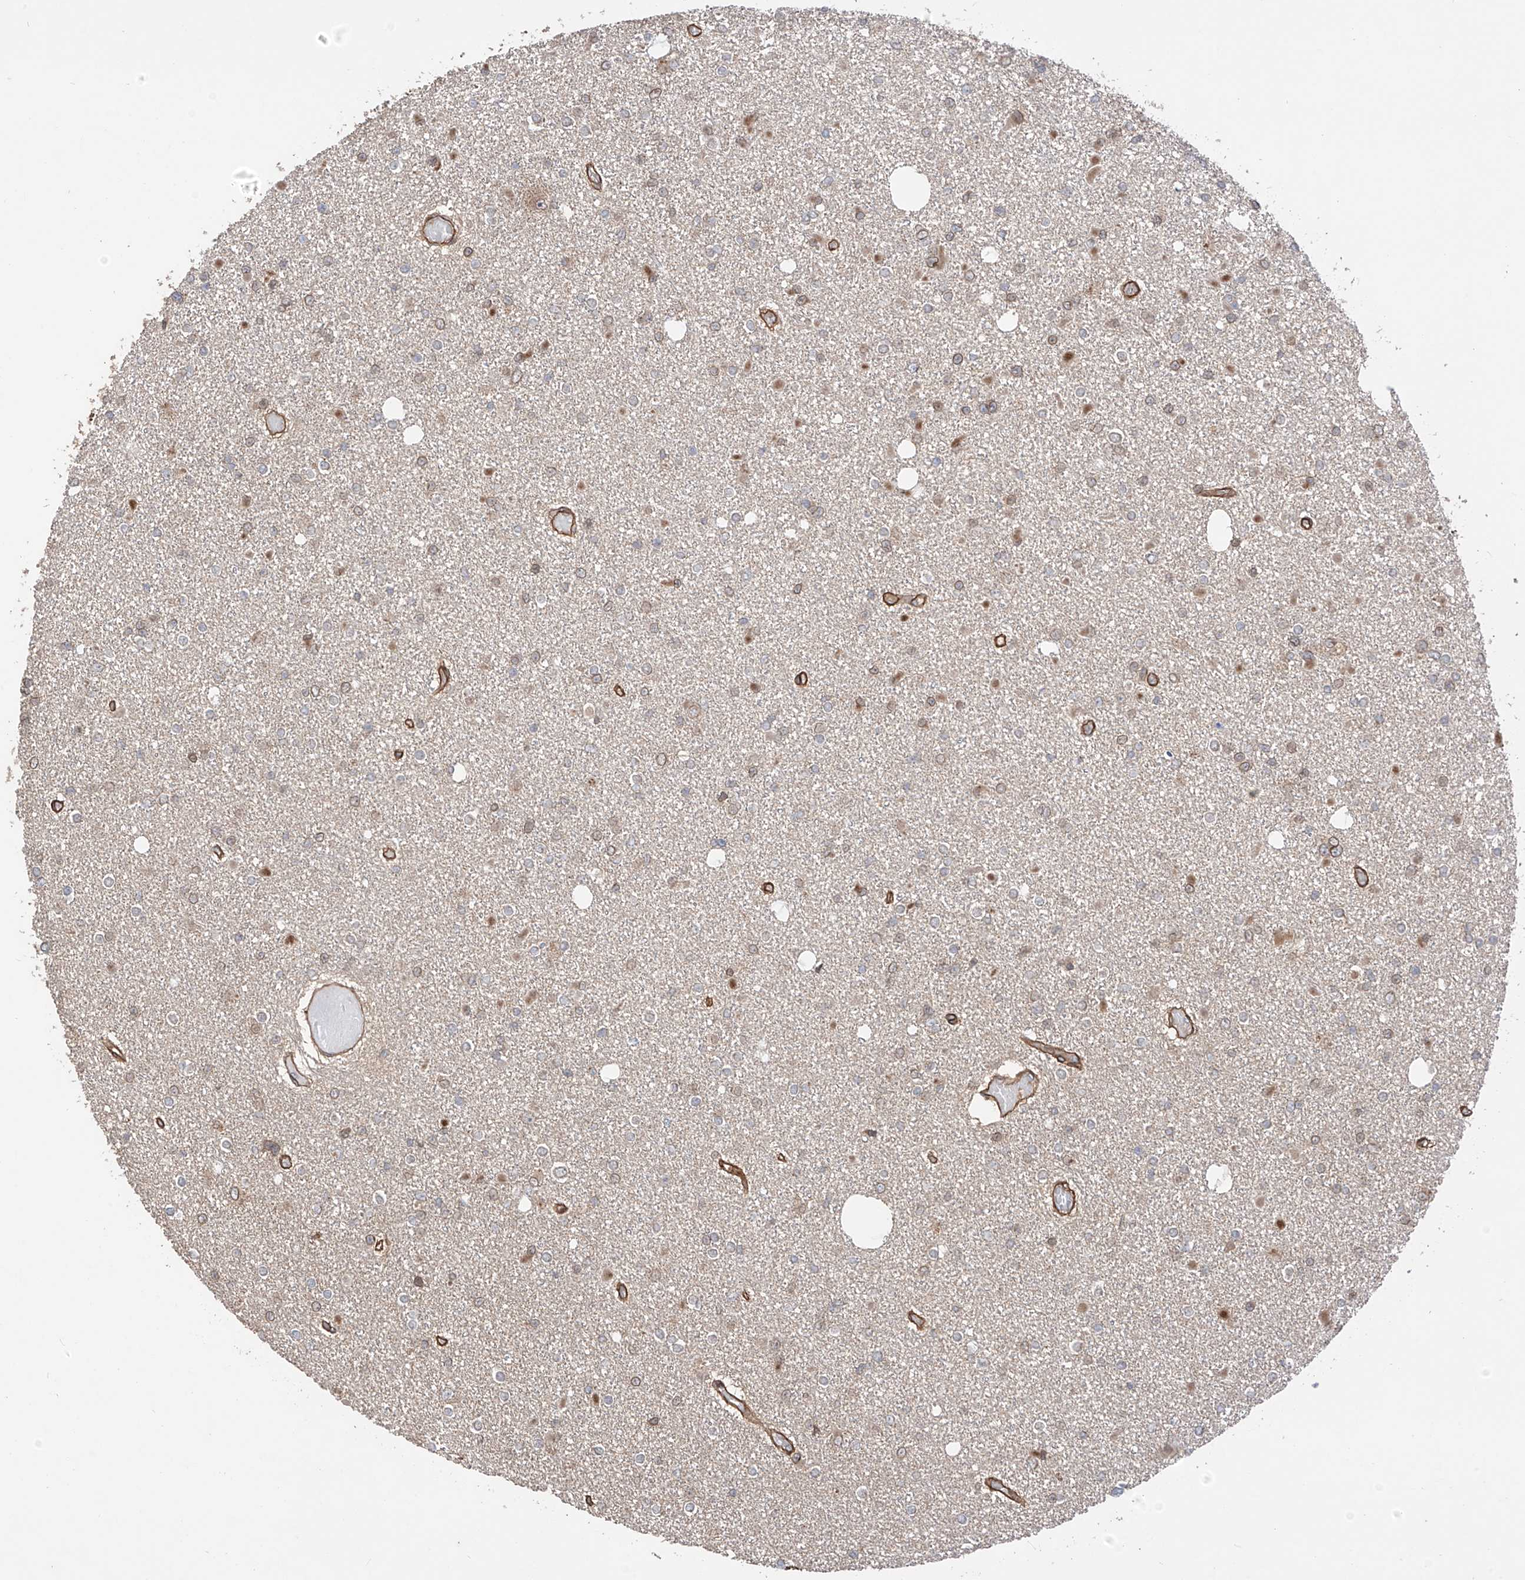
{"staining": {"intensity": "negative", "quantity": "none", "location": "none"}, "tissue": "glioma", "cell_type": "Tumor cells", "image_type": "cancer", "snomed": [{"axis": "morphology", "description": "Glioma, malignant, Low grade"}, {"axis": "topography", "description": "Brain"}], "caption": "This is an immunohistochemistry micrograph of glioma. There is no positivity in tumor cells.", "gene": "AHCTF1", "patient": {"sex": "female", "age": 22}}